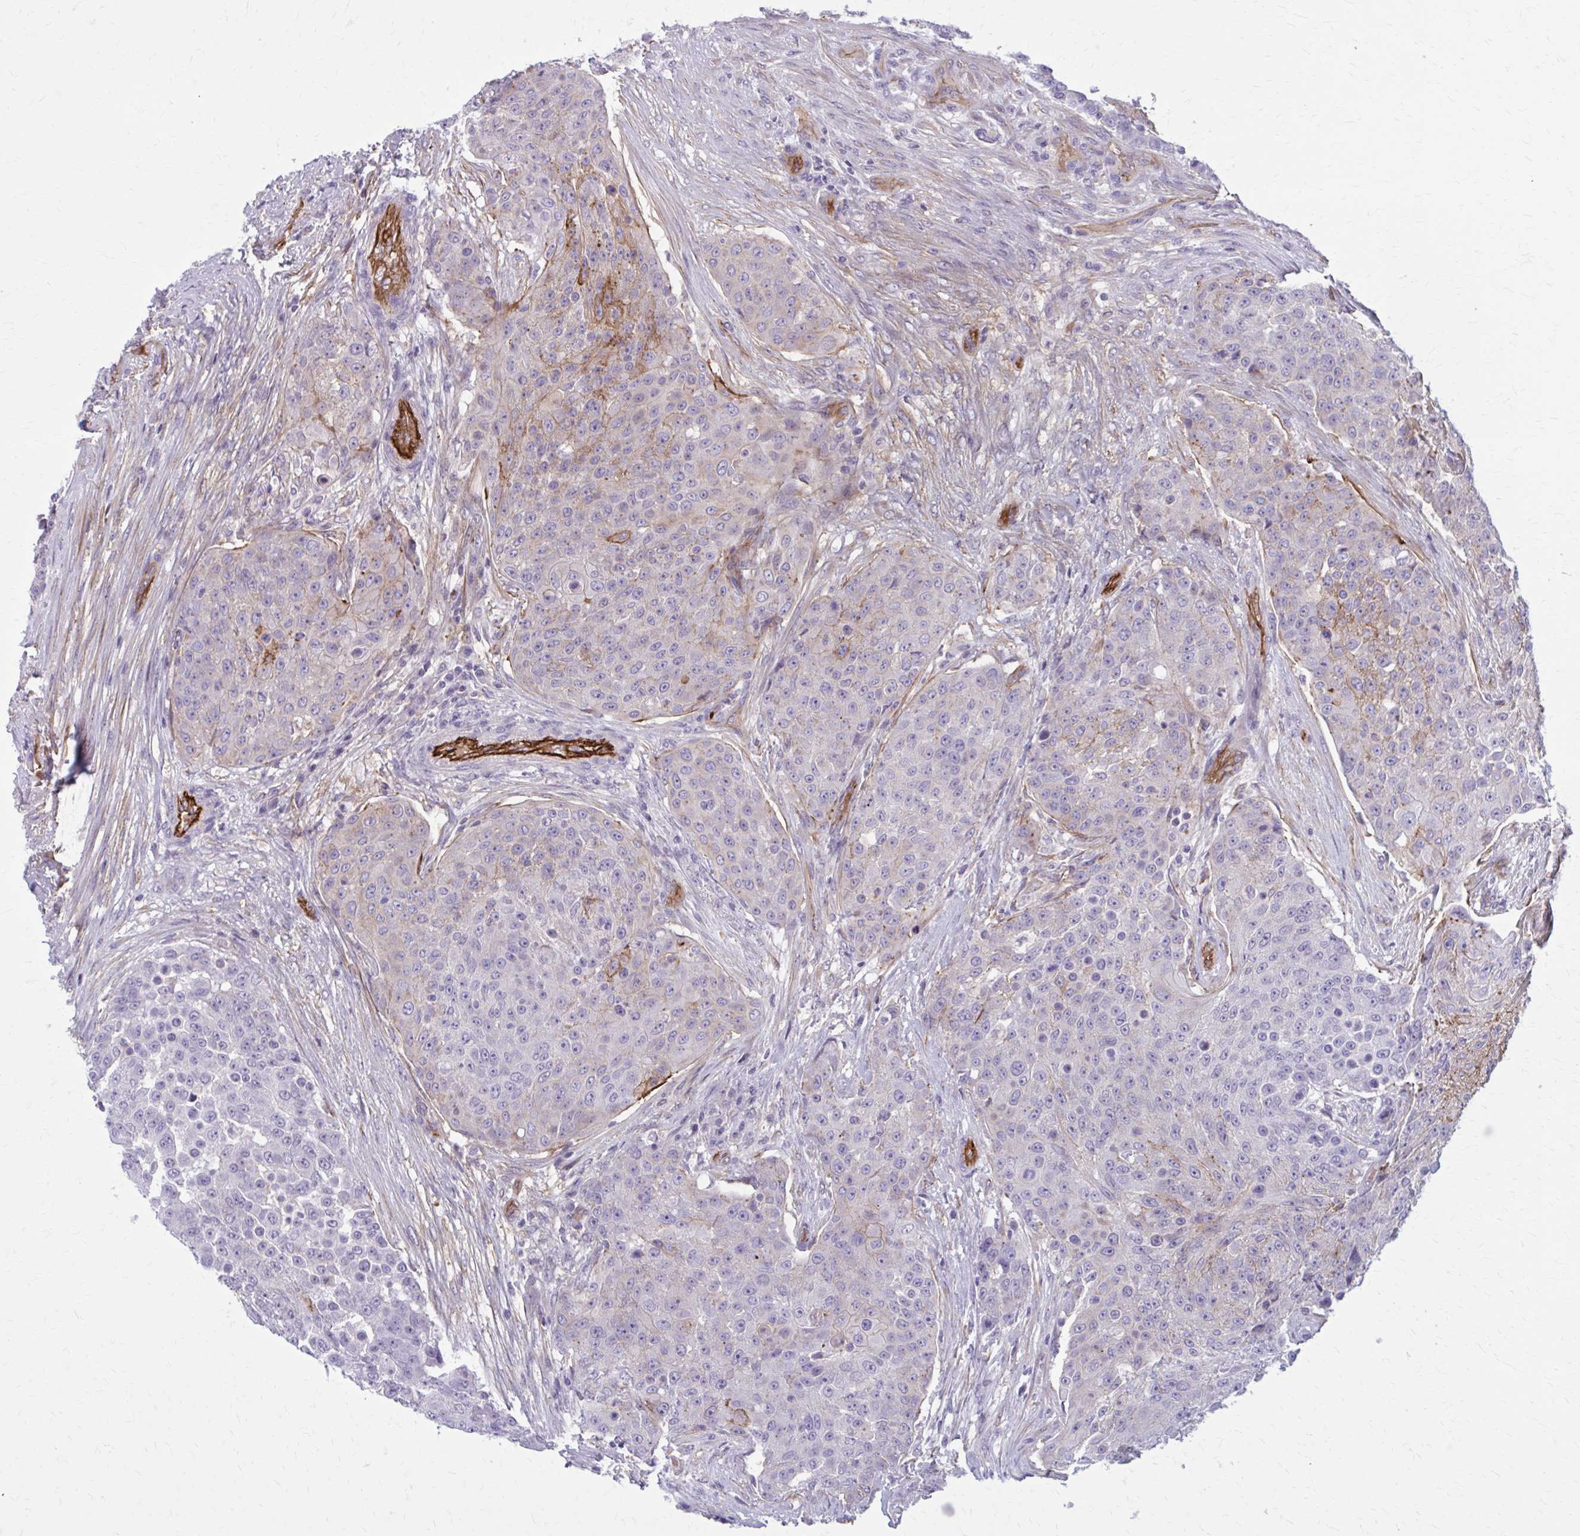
{"staining": {"intensity": "moderate", "quantity": "<25%", "location": "cytoplasmic/membranous"}, "tissue": "urothelial cancer", "cell_type": "Tumor cells", "image_type": "cancer", "snomed": [{"axis": "morphology", "description": "Urothelial carcinoma, High grade"}, {"axis": "topography", "description": "Urinary bladder"}], "caption": "A low amount of moderate cytoplasmic/membranous positivity is present in approximately <25% of tumor cells in high-grade urothelial carcinoma tissue.", "gene": "ZDHHC7", "patient": {"sex": "female", "age": 63}}